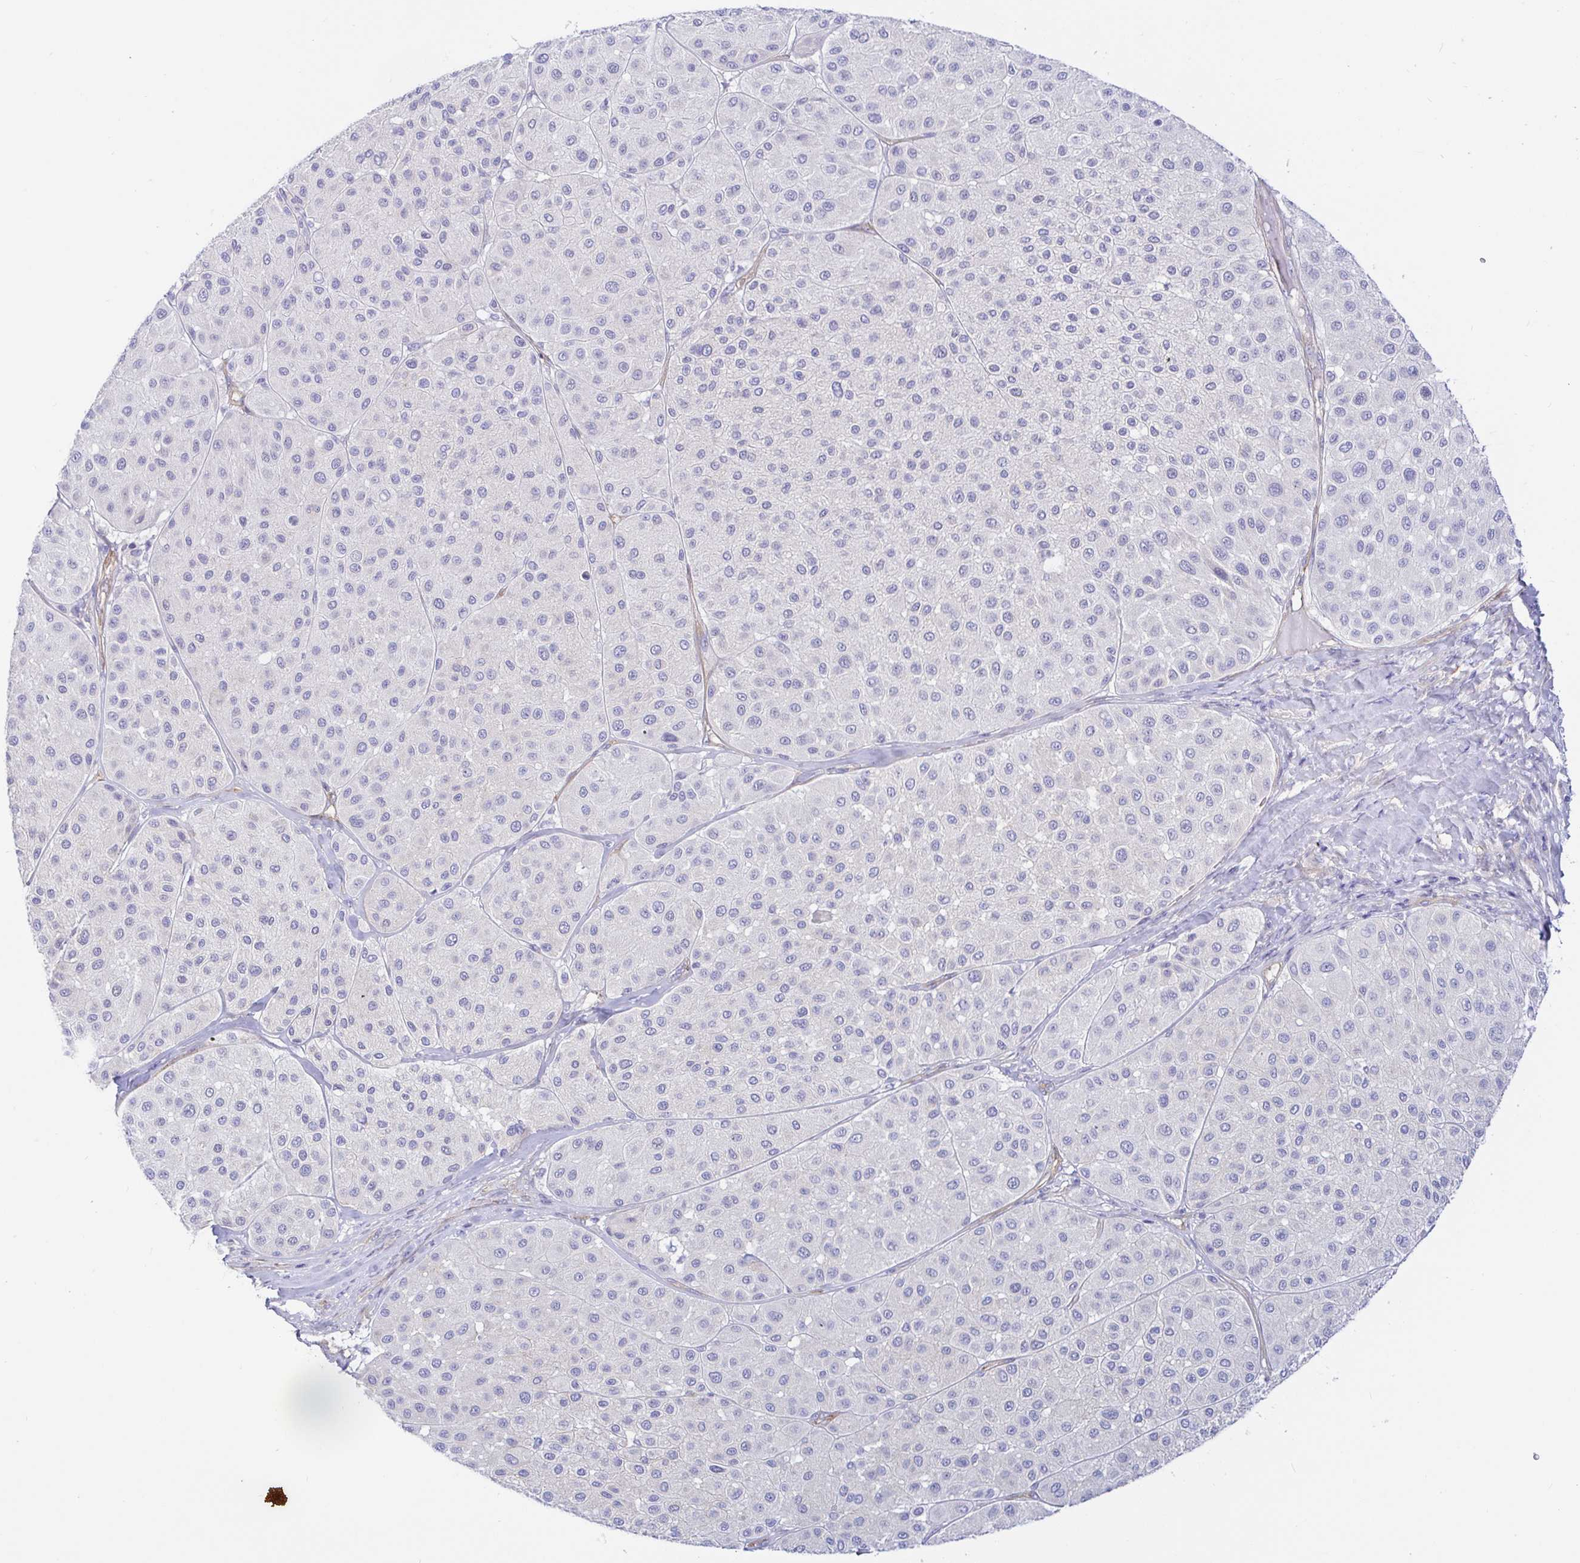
{"staining": {"intensity": "negative", "quantity": "none", "location": "none"}, "tissue": "melanoma", "cell_type": "Tumor cells", "image_type": "cancer", "snomed": [{"axis": "morphology", "description": "Malignant melanoma, Metastatic site"}, {"axis": "topography", "description": "Smooth muscle"}], "caption": "Photomicrograph shows no significant protein staining in tumor cells of malignant melanoma (metastatic site).", "gene": "ARL4D", "patient": {"sex": "male", "age": 41}}